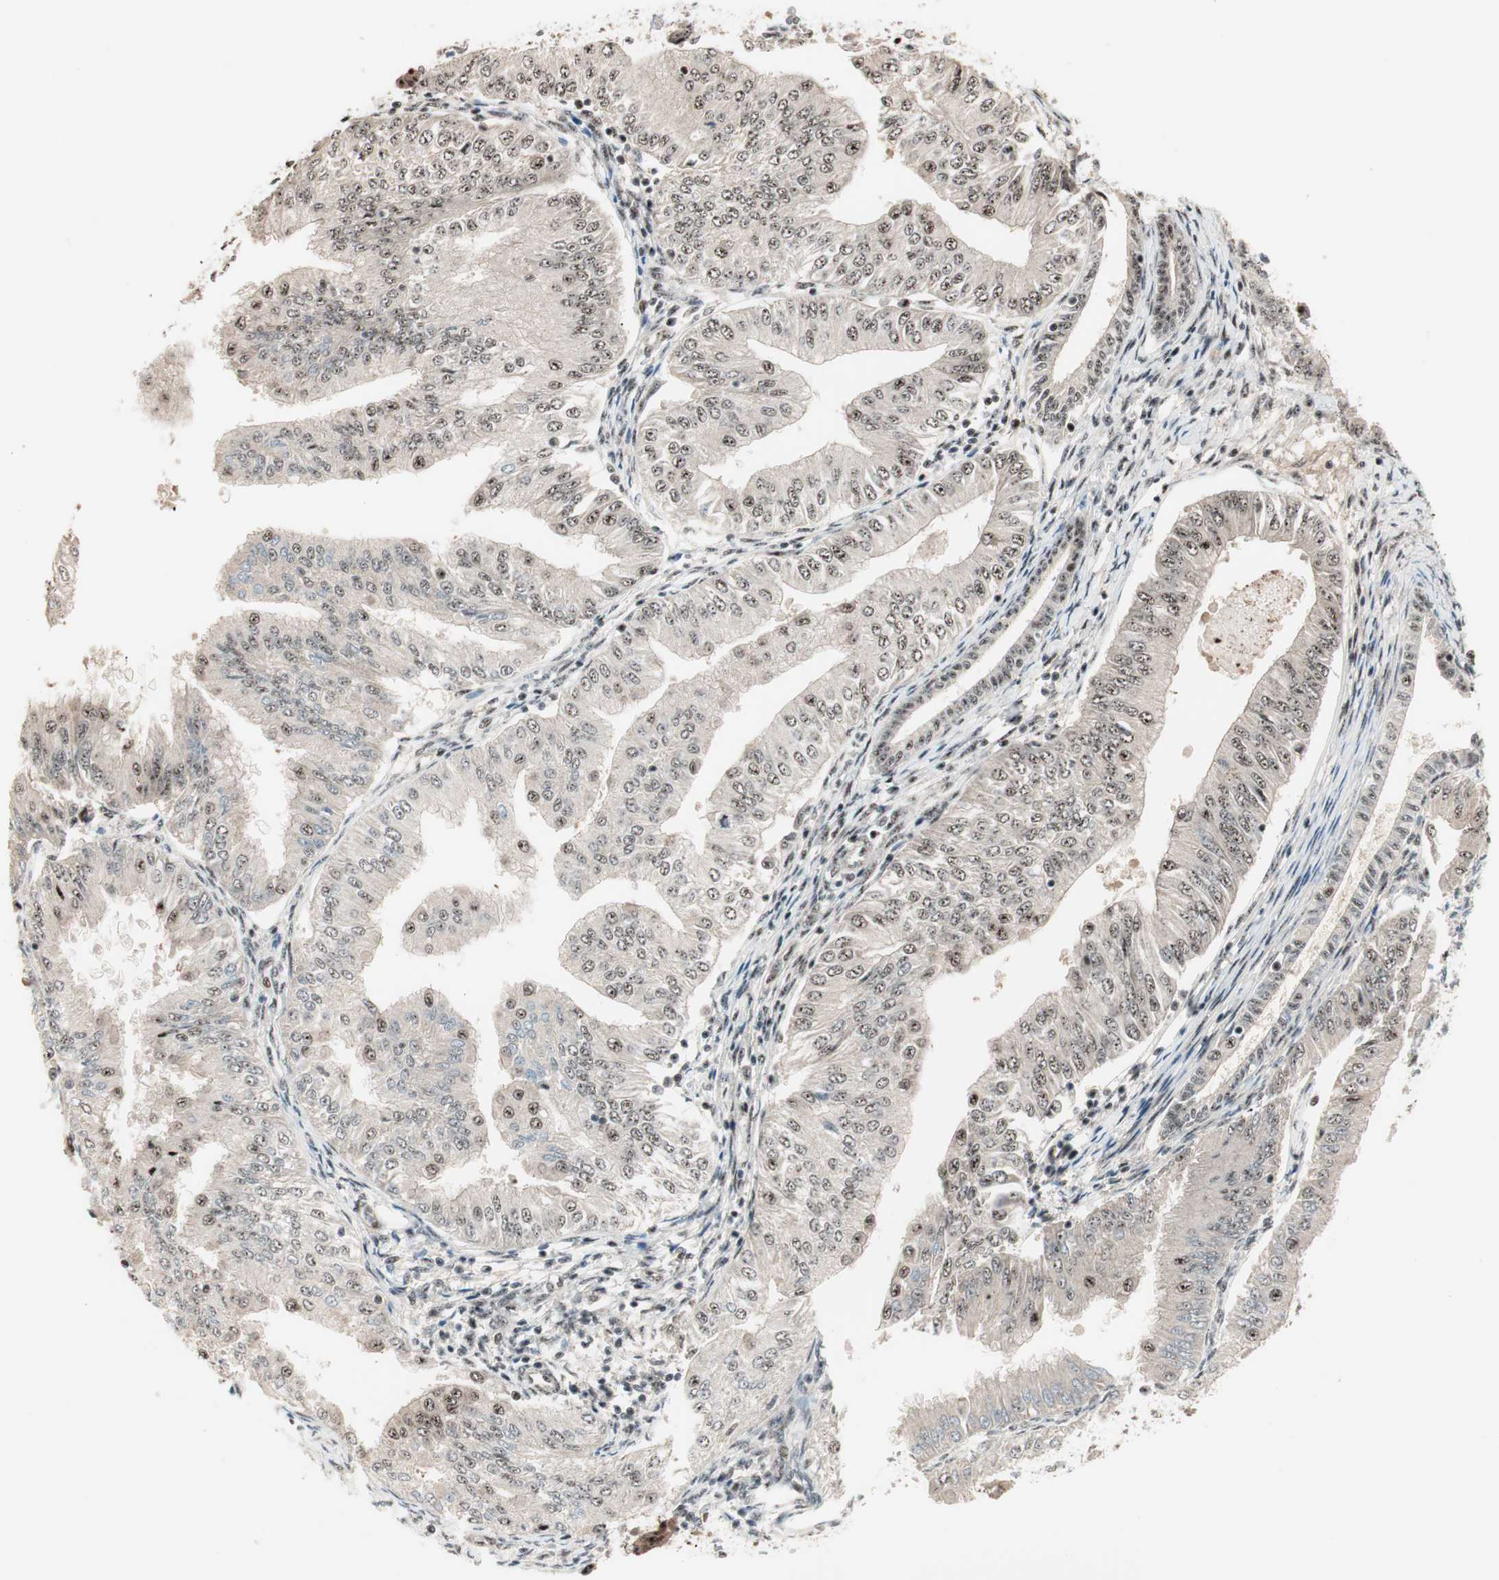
{"staining": {"intensity": "moderate", "quantity": "25%-75%", "location": "nuclear"}, "tissue": "endometrial cancer", "cell_type": "Tumor cells", "image_type": "cancer", "snomed": [{"axis": "morphology", "description": "Adenocarcinoma, NOS"}, {"axis": "topography", "description": "Endometrium"}], "caption": "The histopathology image displays immunohistochemical staining of endometrial cancer. There is moderate nuclear expression is present in about 25%-75% of tumor cells. Nuclei are stained in blue.", "gene": "NR5A2", "patient": {"sex": "female", "age": 53}}